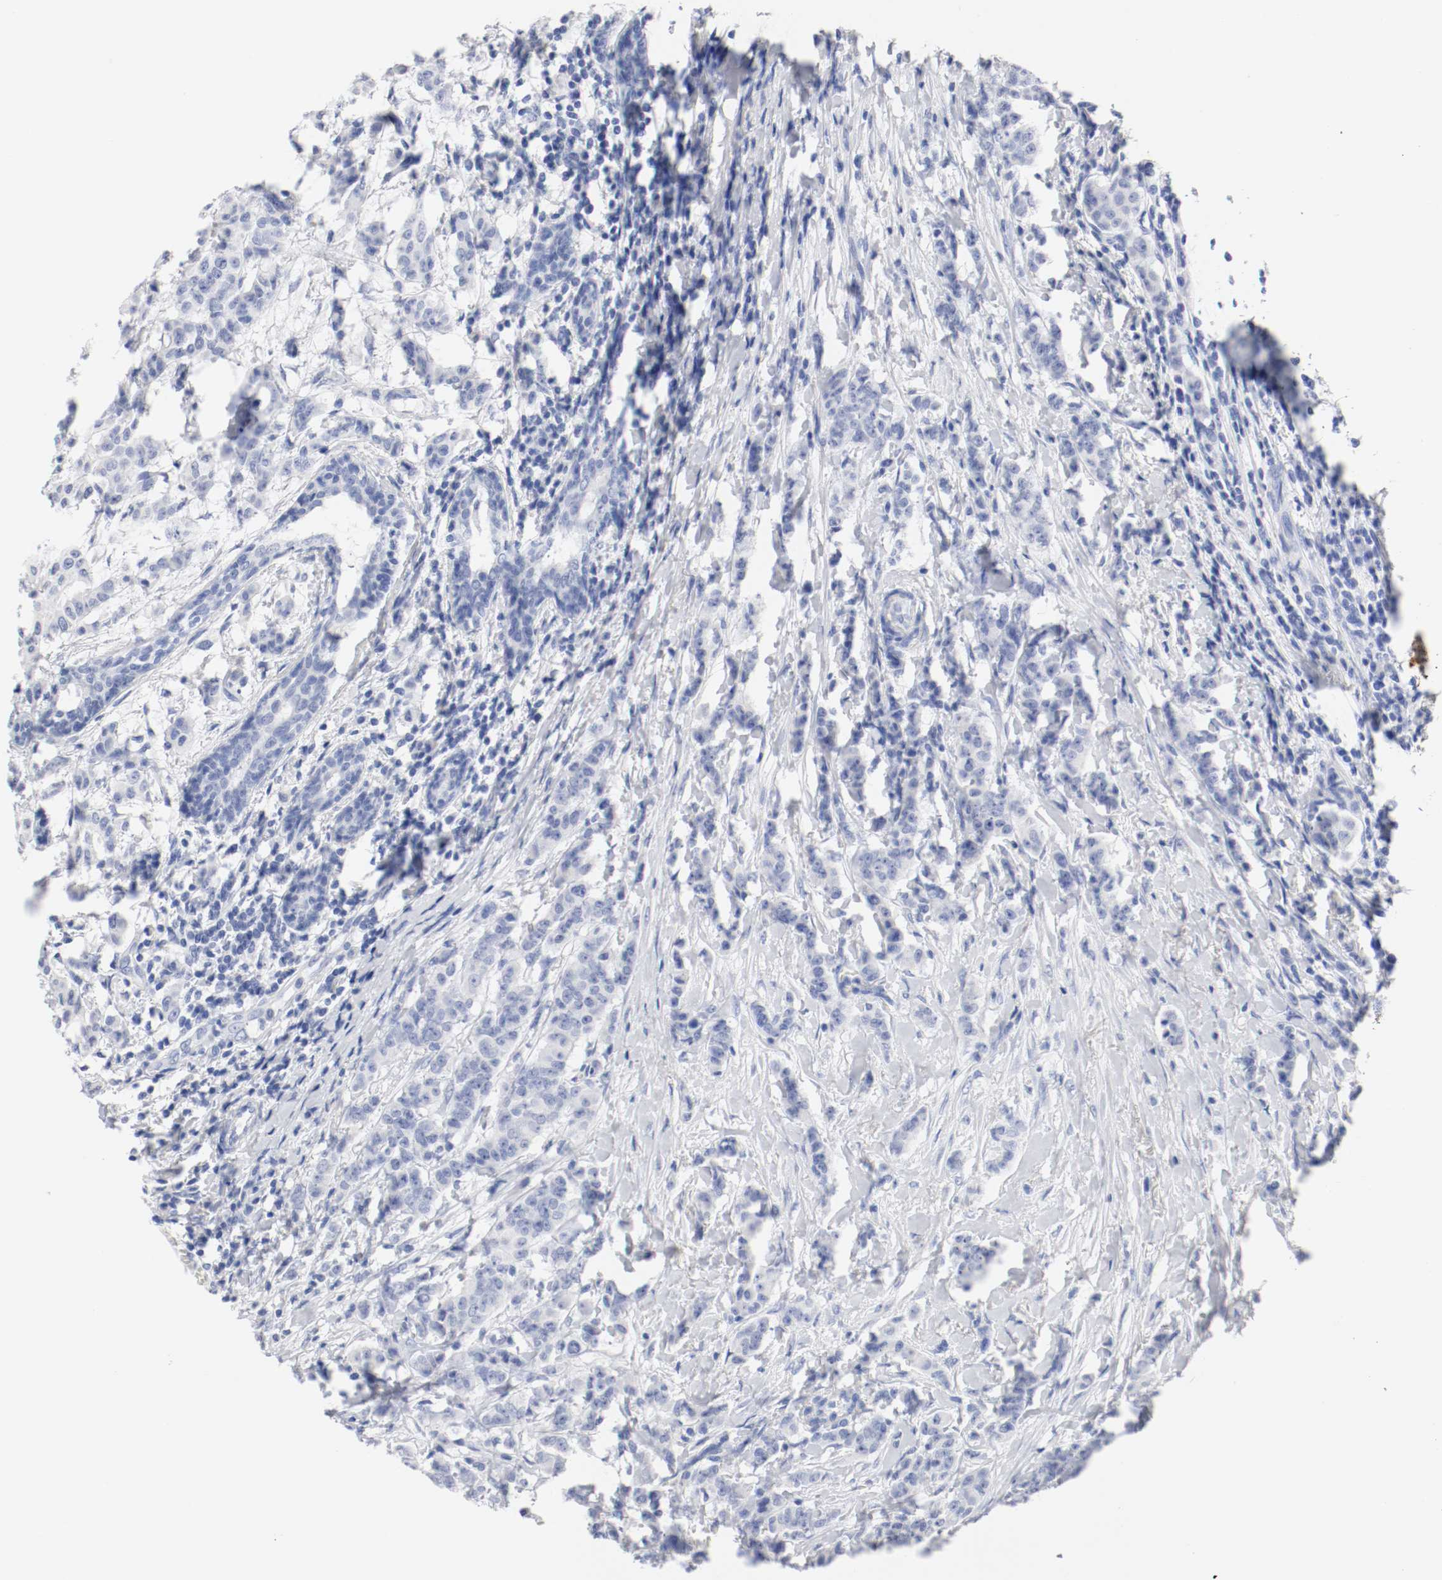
{"staining": {"intensity": "negative", "quantity": "none", "location": "none"}, "tissue": "breast cancer", "cell_type": "Tumor cells", "image_type": "cancer", "snomed": [{"axis": "morphology", "description": "Duct carcinoma"}, {"axis": "topography", "description": "Breast"}], "caption": "The image displays no staining of tumor cells in breast cancer.", "gene": "GAD1", "patient": {"sex": "female", "age": 40}}